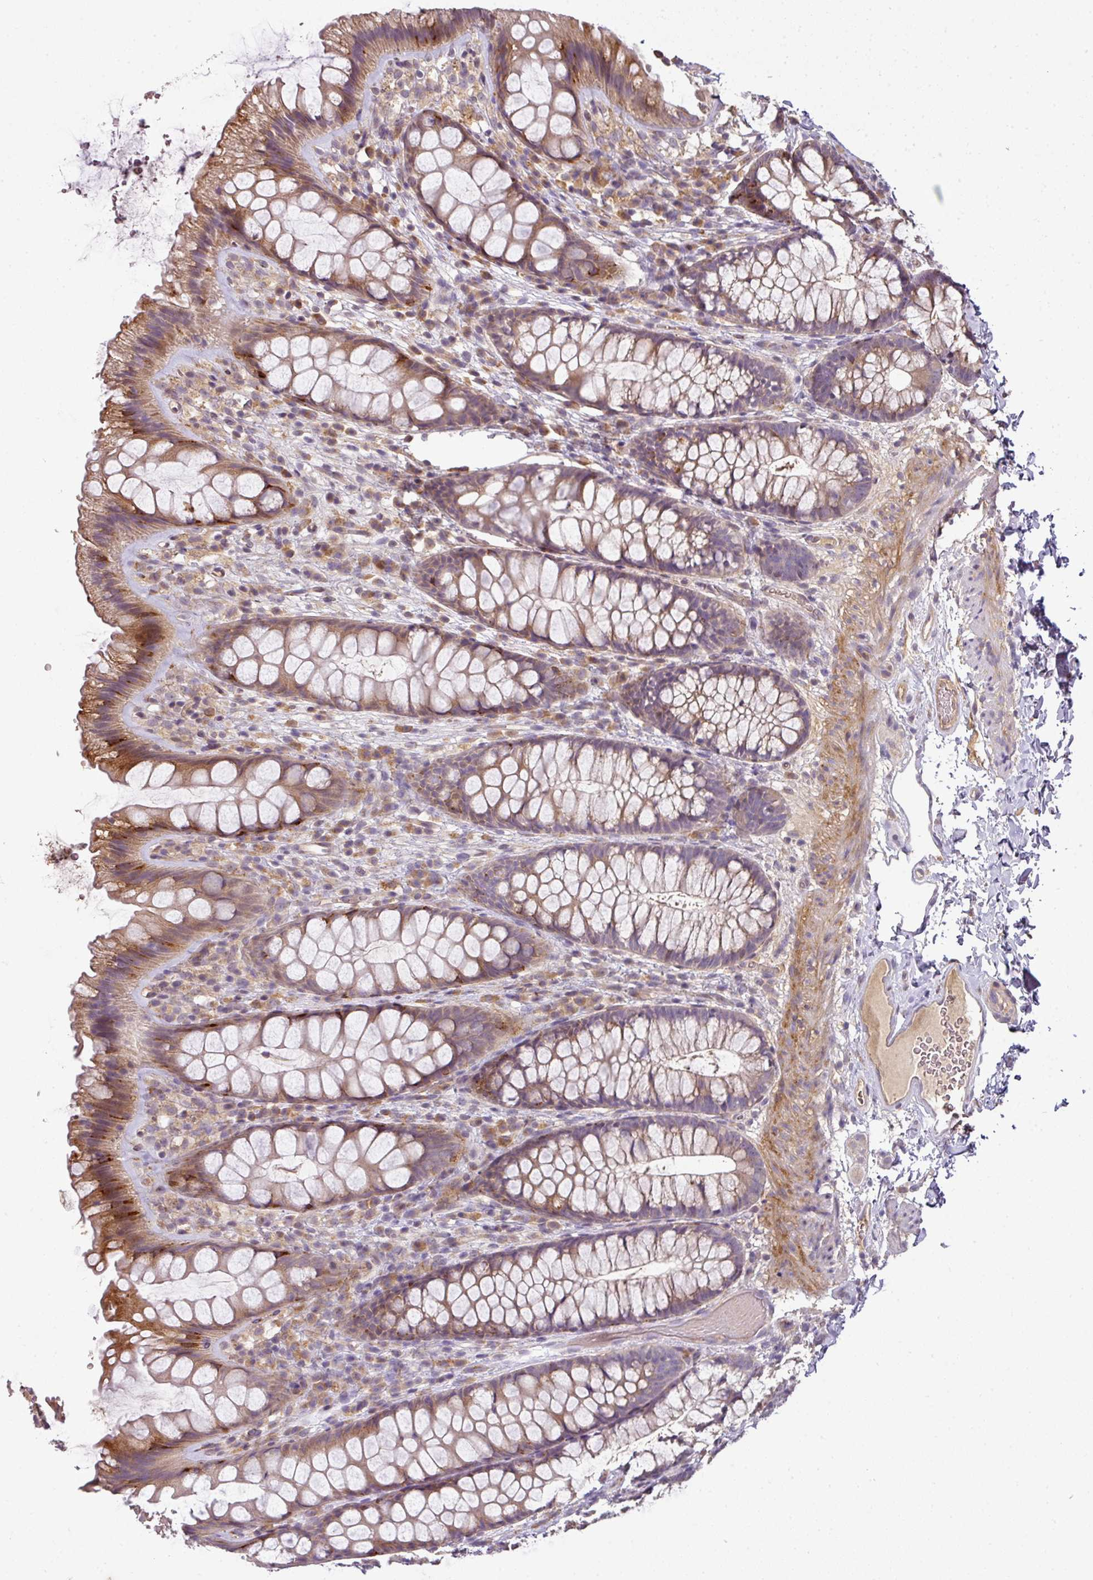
{"staining": {"intensity": "weak", "quantity": ">75%", "location": "cytoplasmic/membranous"}, "tissue": "colon", "cell_type": "Endothelial cells", "image_type": "normal", "snomed": [{"axis": "morphology", "description": "Normal tissue, NOS"}, {"axis": "topography", "description": "Colon"}], "caption": "Protein expression analysis of benign human colon reveals weak cytoplasmic/membranous staining in about >75% of endothelial cells.", "gene": "SPCS3", "patient": {"sex": "male", "age": 46}}